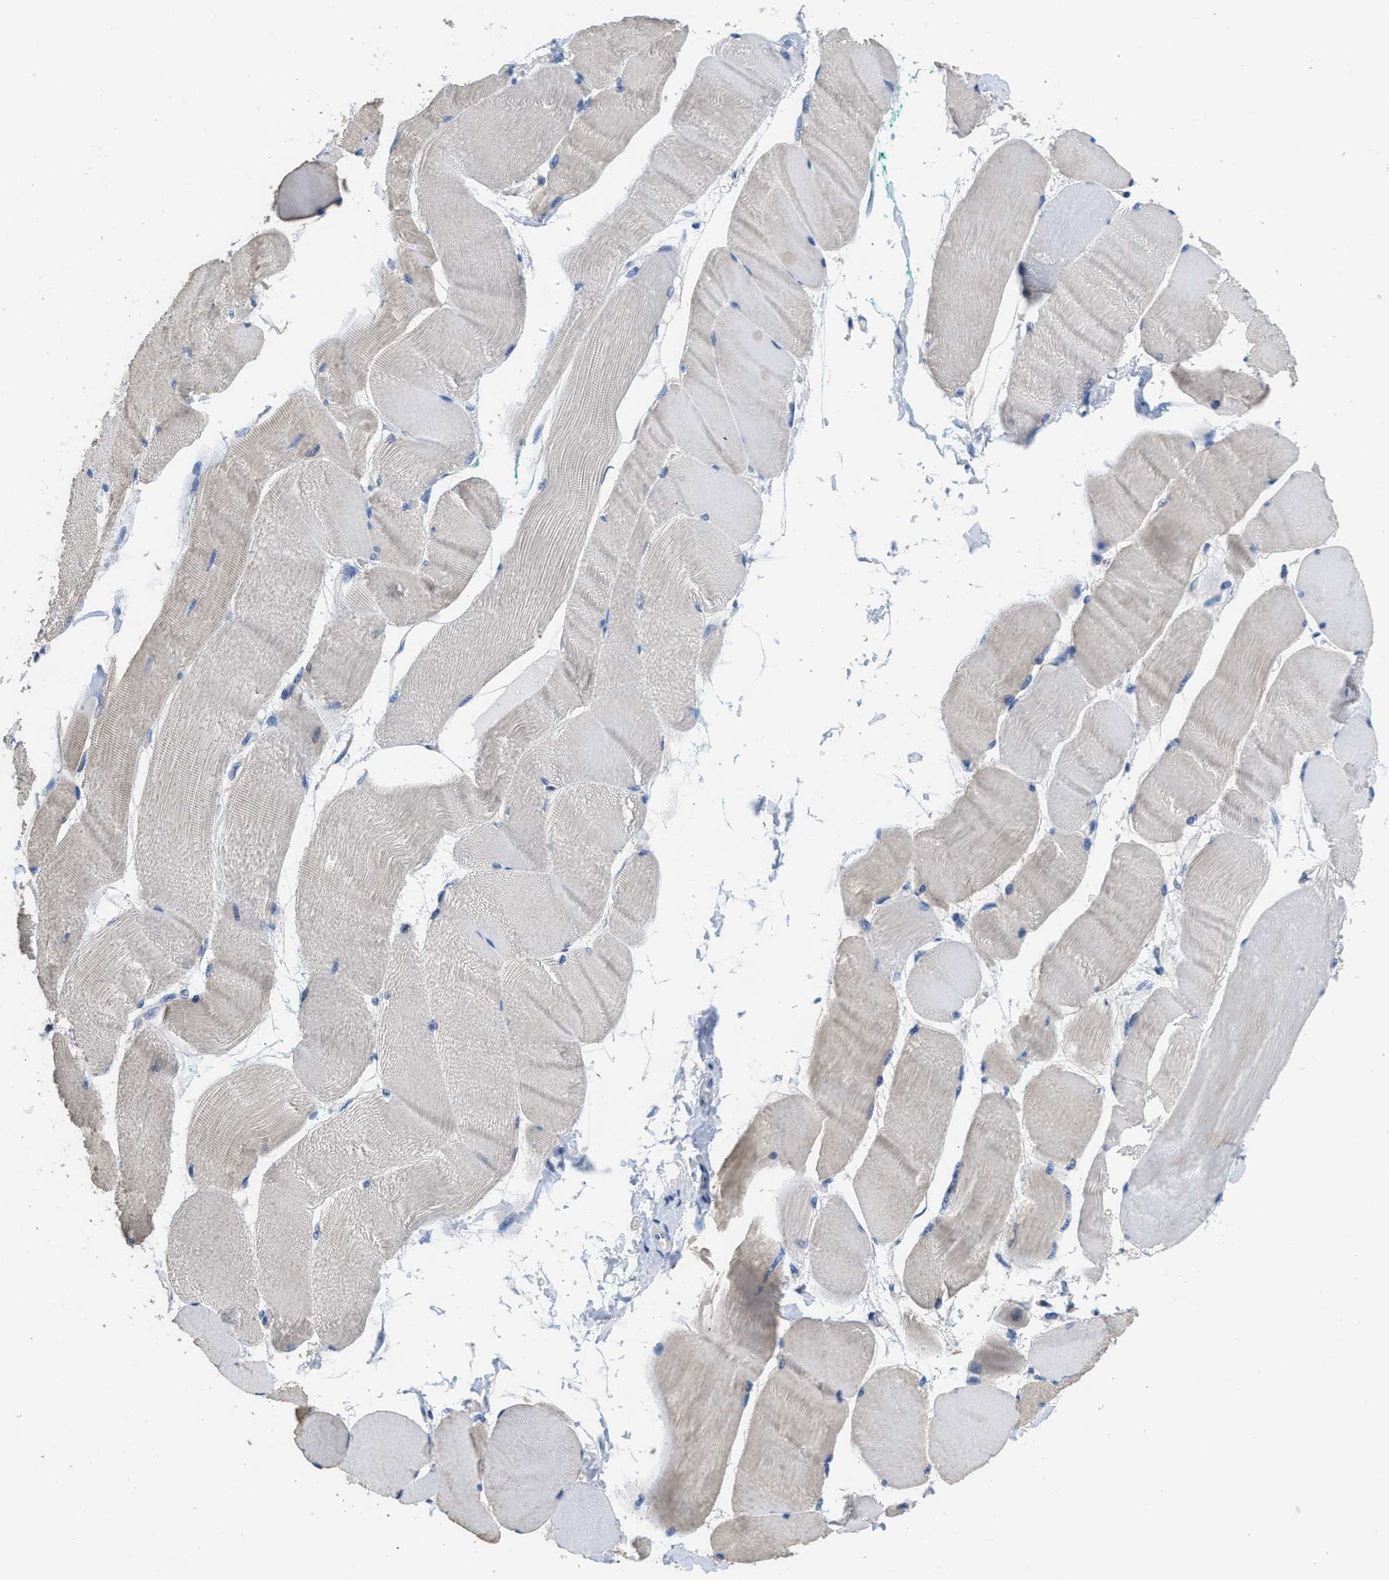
{"staining": {"intensity": "weak", "quantity": "<25%", "location": "cytoplasmic/membranous"}, "tissue": "skeletal muscle", "cell_type": "Myocytes", "image_type": "normal", "snomed": [{"axis": "morphology", "description": "Normal tissue, NOS"}, {"axis": "morphology", "description": "Squamous cell carcinoma, NOS"}, {"axis": "topography", "description": "Skeletal muscle"}], "caption": "This micrograph is of benign skeletal muscle stained with immunohistochemistry (IHC) to label a protein in brown with the nuclei are counter-stained blue. There is no expression in myocytes. The staining is performed using DAB brown chromogen with nuclei counter-stained in using hematoxylin.", "gene": "CA9", "patient": {"sex": "male", "age": 51}}